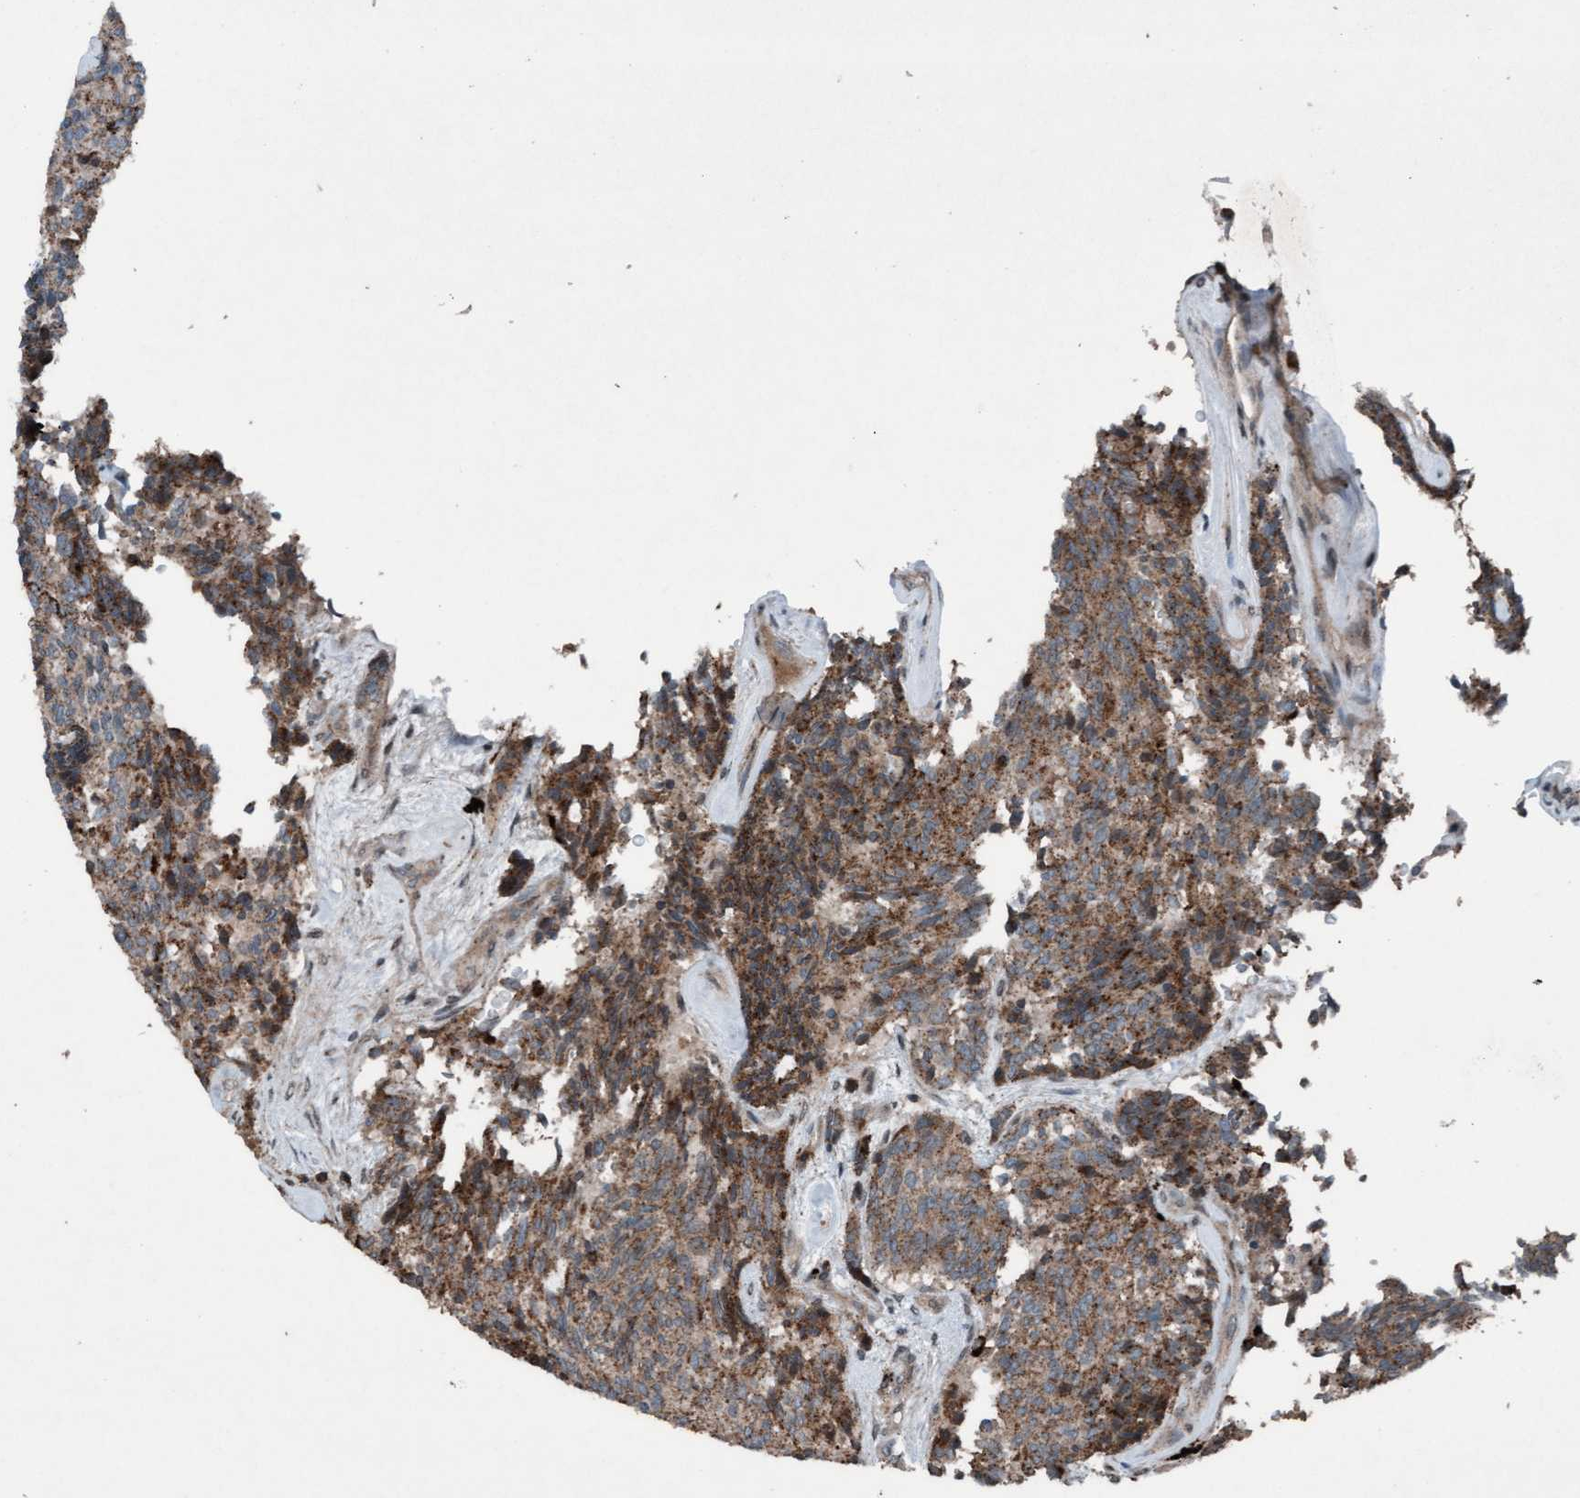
{"staining": {"intensity": "moderate", "quantity": ">75%", "location": "cytoplasmic/membranous"}, "tissue": "carcinoid", "cell_type": "Tumor cells", "image_type": "cancer", "snomed": [{"axis": "morphology", "description": "Carcinoid, malignant, NOS"}, {"axis": "topography", "description": "Pancreas"}], "caption": "Immunohistochemistry (IHC) photomicrograph of carcinoid stained for a protein (brown), which displays medium levels of moderate cytoplasmic/membranous positivity in approximately >75% of tumor cells.", "gene": "PLXNB2", "patient": {"sex": "female", "age": 54}}